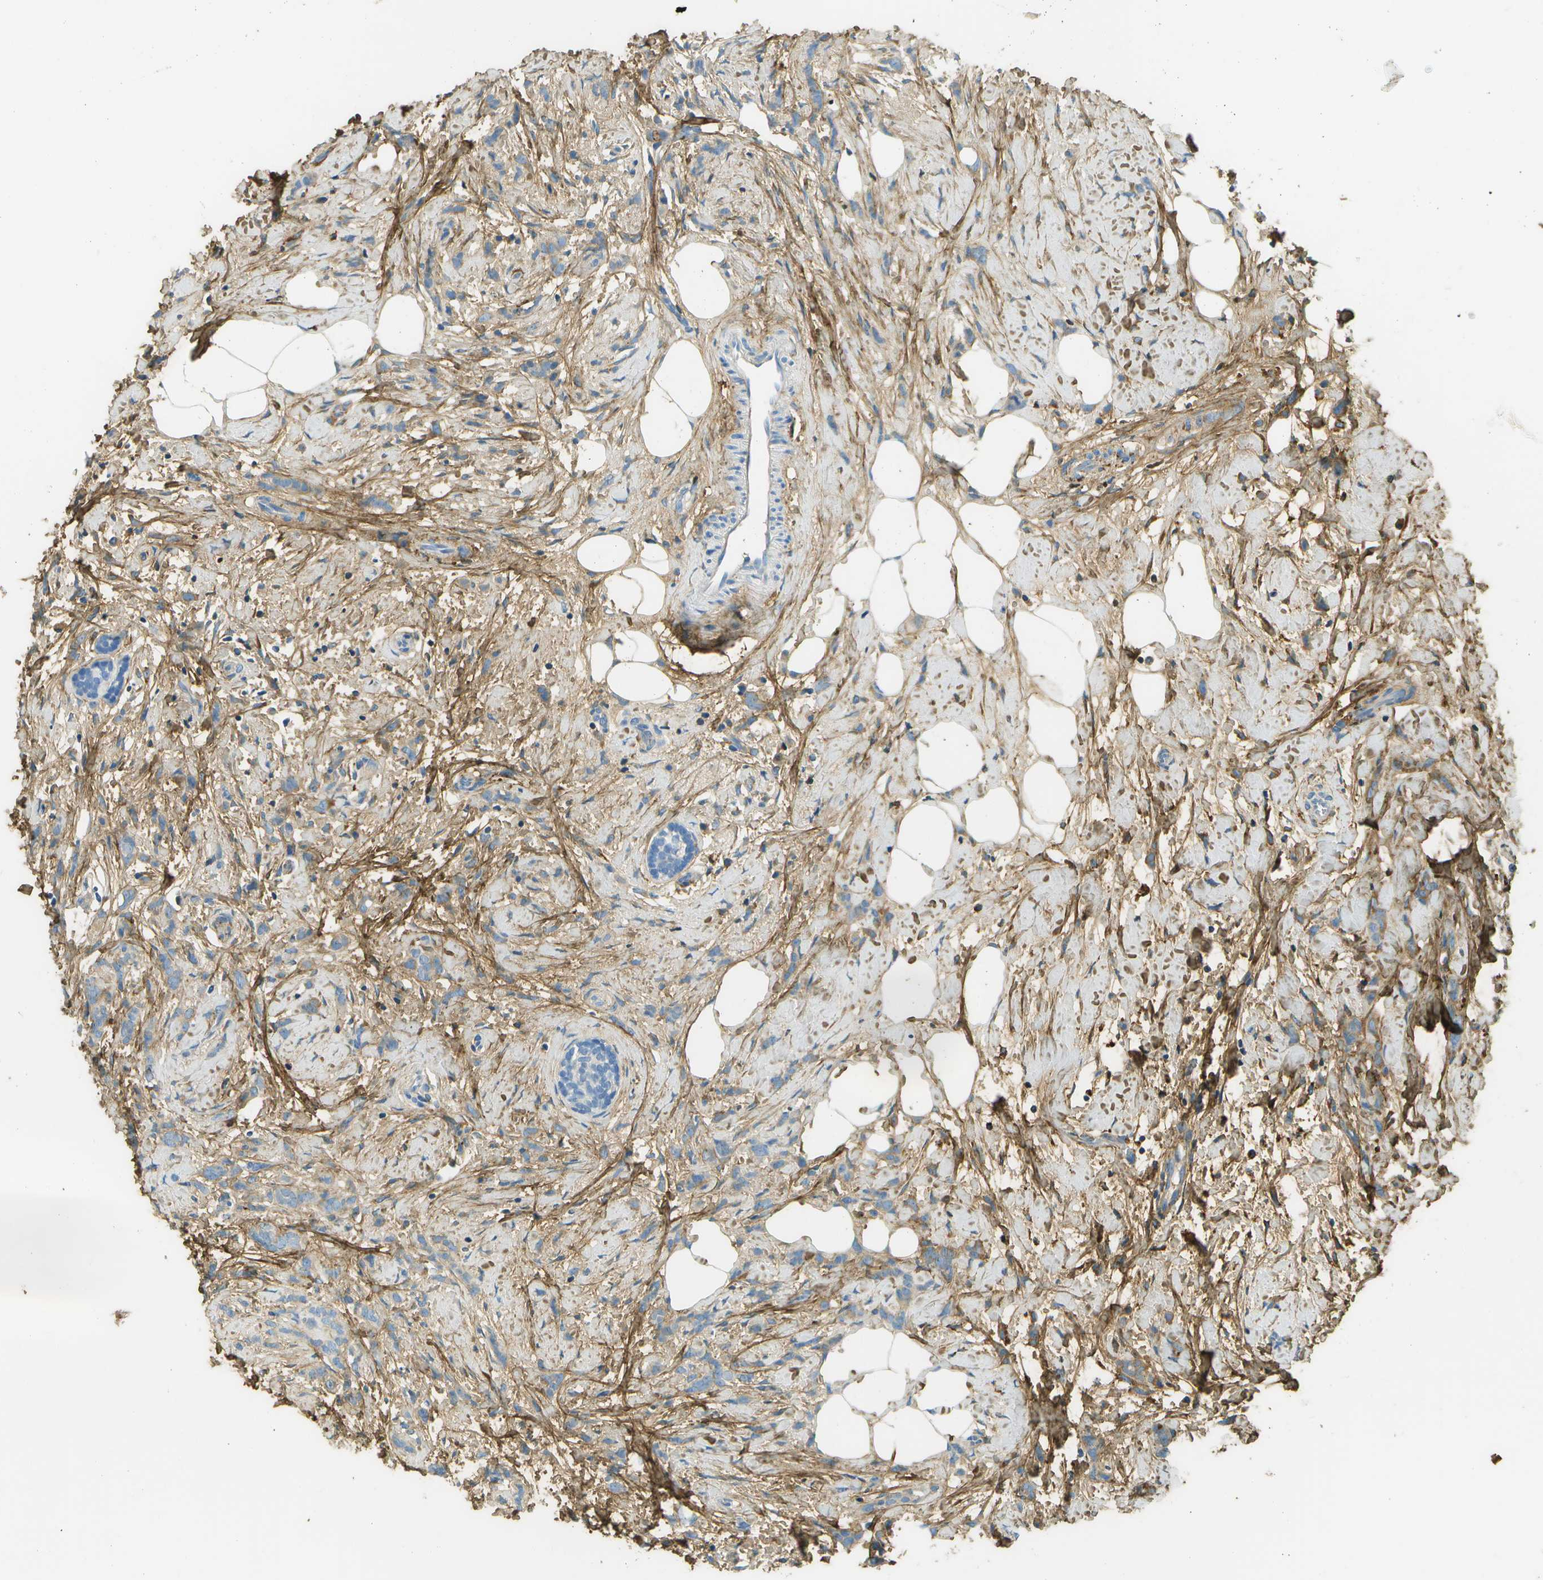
{"staining": {"intensity": "negative", "quantity": "none", "location": "none"}, "tissue": "breast cancer", "cell_type": "Tumor cells", "image_type": "cancer", "snomed": [{"axis": "morphology", "description": "Lobular carcinoma, in situ"}, {"axis": "morphology", "description": "Lobular carcinoma"}, {"axis": "topography", "description": "Breast"}], "caption": "High magnification brightfield microscopy of lobular carcinoma (breast) stained with DAB (3,3'-diaminobenzidine) (brown) and counterstained with hematoxylin (blue): tumor cells show no significant expression. Brightfield microscopy of IHC stained with DAB (3,3'-diaminobenzidine) (brown) and hematoxylin (blue), captured at high magnification.", "gene": "DCN", "patient": {"sex": "female", "age": 41}}